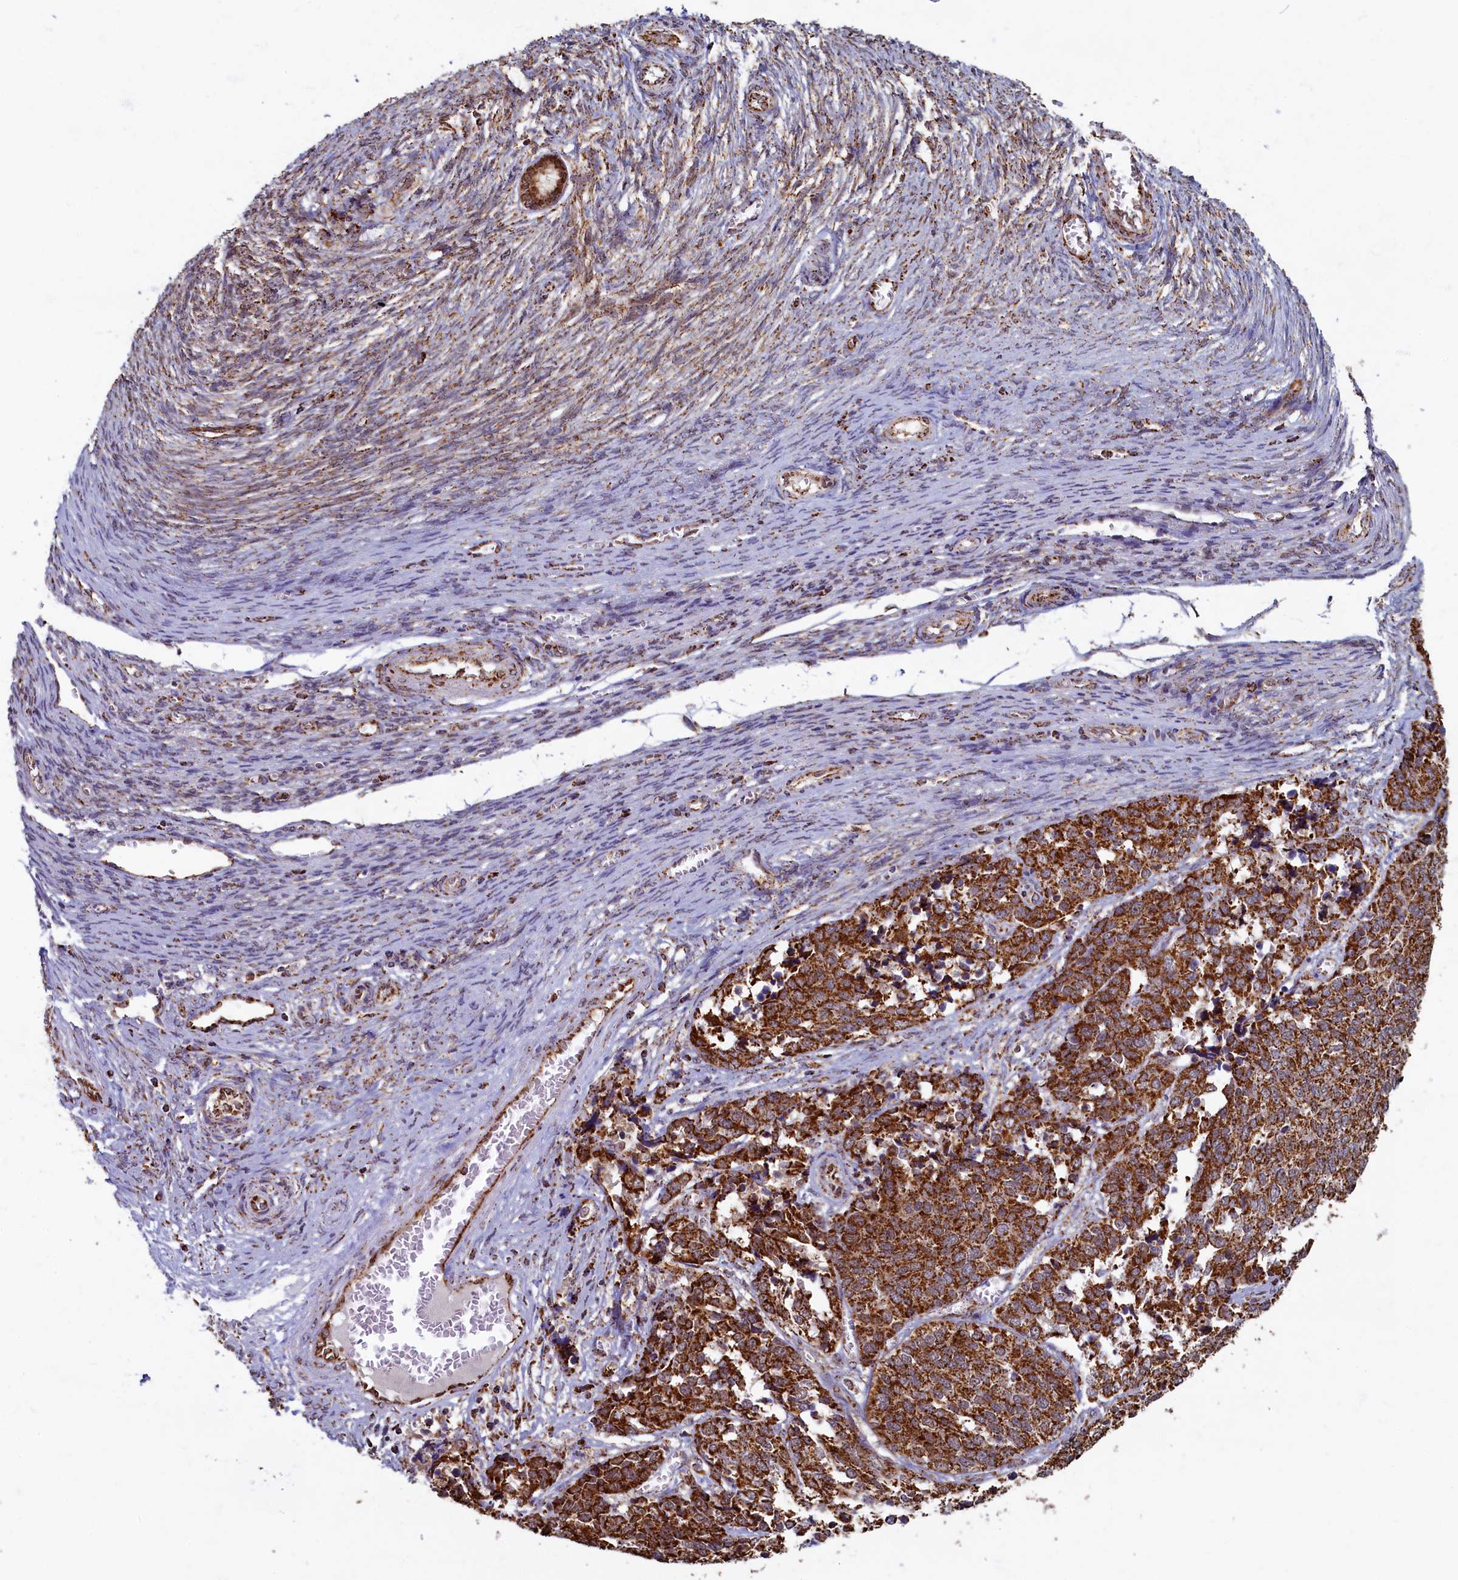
{"staining": {"intensity": "strong", "quantity": ">75%", "location": "cytoplasmic/membranous"}, "tissue": "ovarian cancer", "cell_type": "Tumor cells", "image_type": "cancer", "snomed": [{"axis": "morphology", "description": "Cystadenocarcinoma, serous, NOS"}, {"axis": "topography", "description": "Ovary"}], "caption": "Serous cystadenocarcinoma (ovarian) stained for a protein (brown) demonstrates strong cytoplasmic/membranous positive staining in approximately >75% of tumor cells.", "gene": "SPR", "patient": {"sex": "female", "age": 44}}